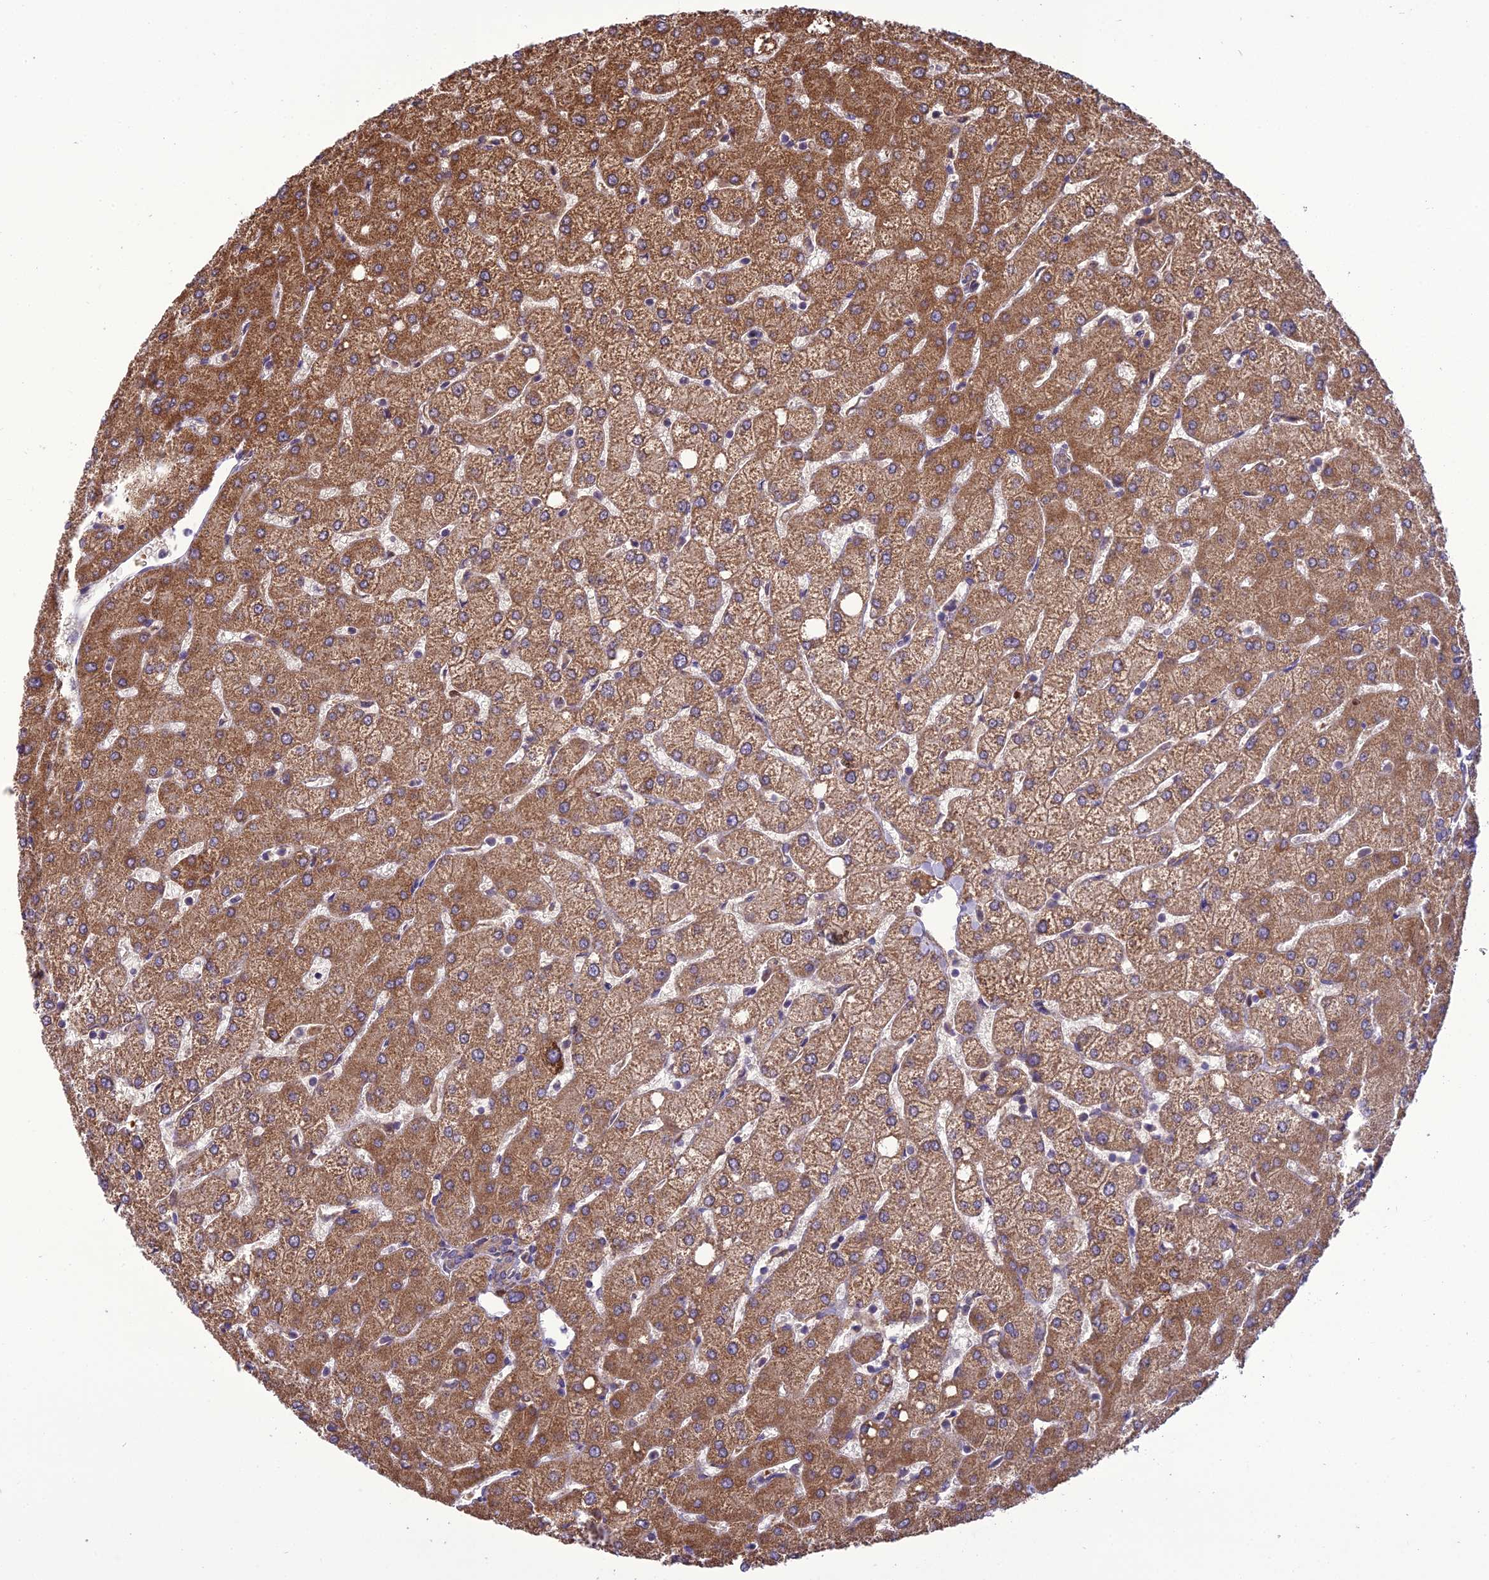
{"staining": {"intensity": "negative", "quantity": "none", "location": "none"}, "tissue": "liver", "cell_type": "Cholangiocytes", "image_type": "normal", "snomed": [{"axis": "morphology", "description": "Normal tissue, NOS"}, {"axis": "topography", "description": "Liver"}], "caption": "This image is of benign liver stained with immunohistochemistry (IHC) to label a protein in brown with the nuclei are counter-stained blue. There is no staining in cholangiocytes.", "gene": "ENSG00000260272", "patient": {"sex": "female", "age": 54}}